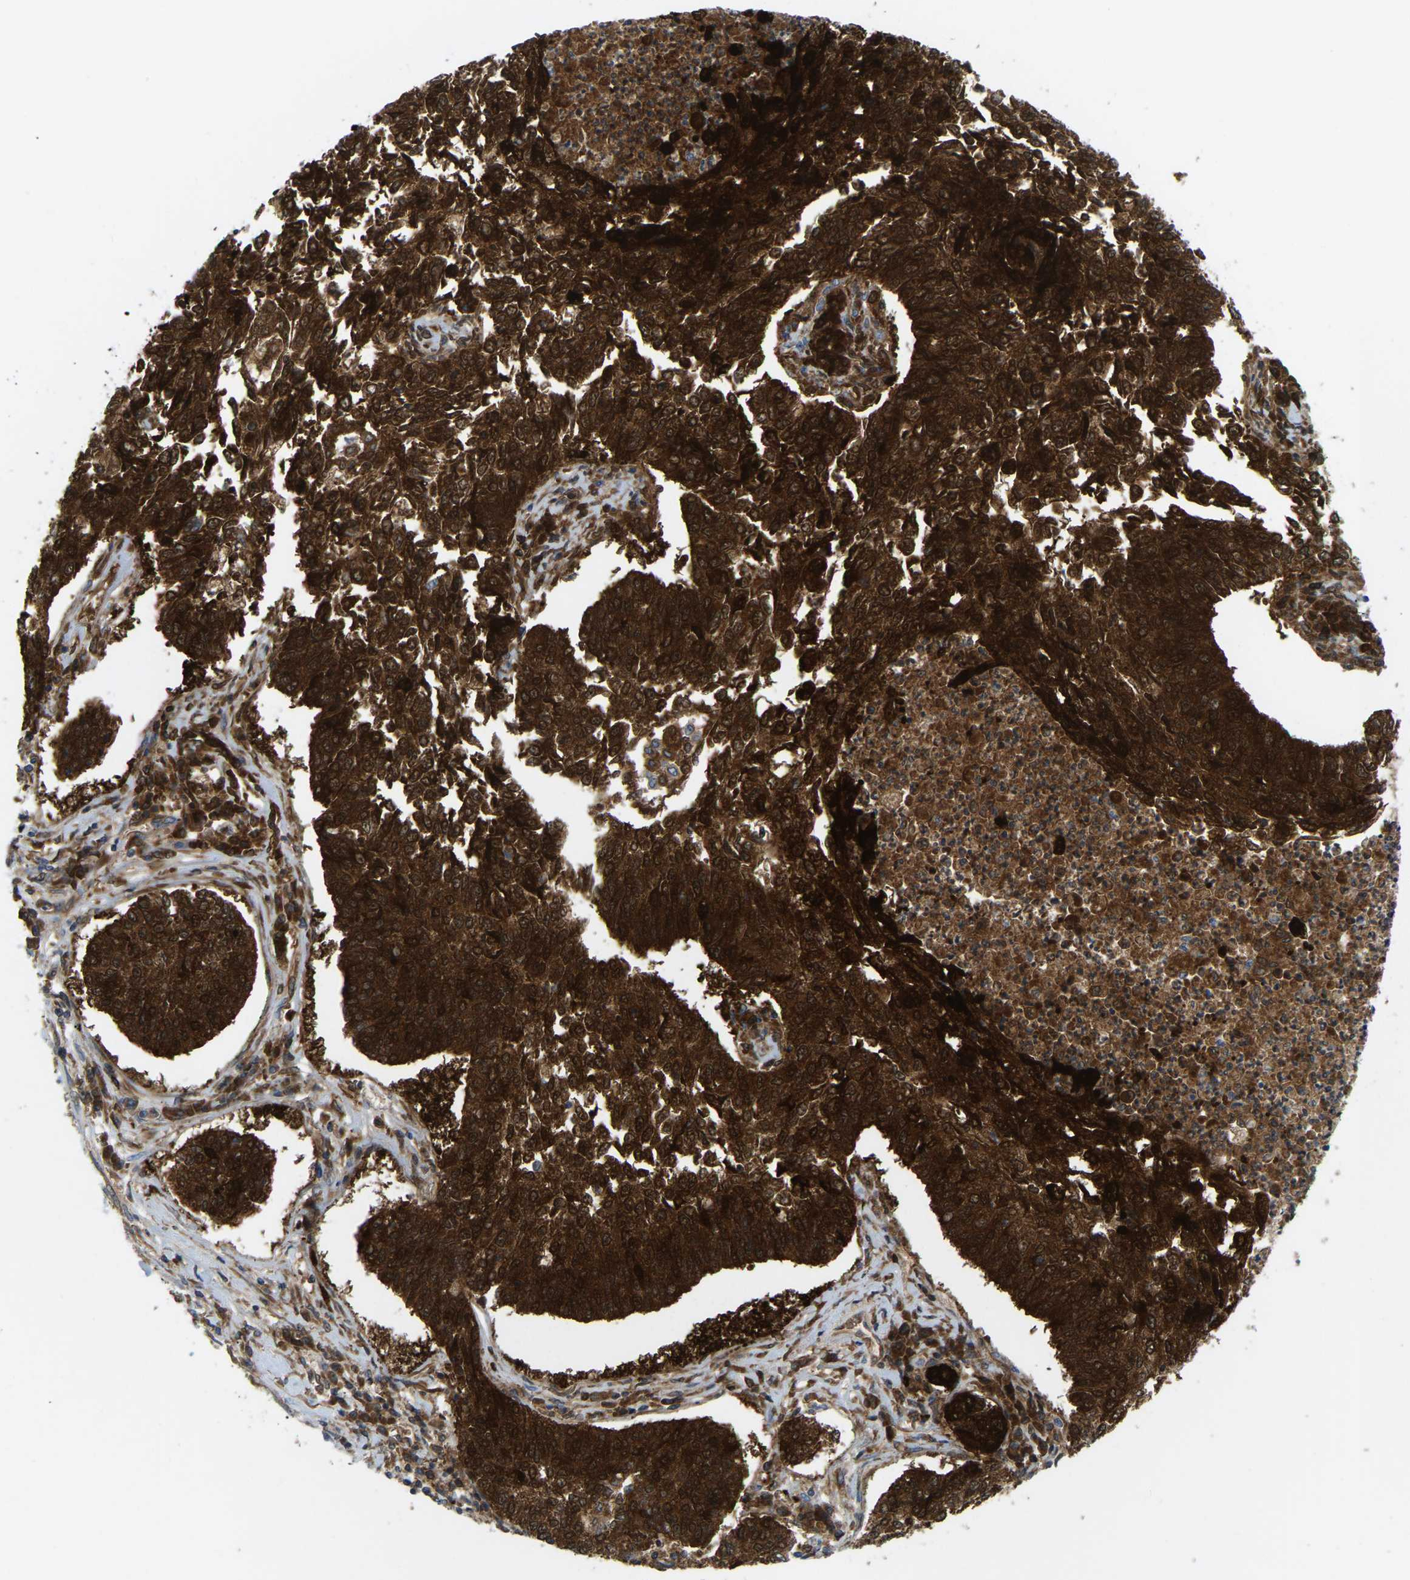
{"staining": {"intensity": "strong", "quantity": ">75%", "location": "cytoplasmic/membranous"}, "tissue": "lung cancer", "cell_type": "Tumor cells", "image_type": "cancer", "snomed": [{"axis": "morphology", "description": "Normal tissue, NOS"}, {"axis": "morphology", "description": "Squamous cell carcinoma, NOS"}, {"axis": "topography", "description": "Cartilage tissue"}, {"axis": "topography", "description": "Bronchus"}, {"axis": "topography", "description": "Lung"}], "caption": "Immunohistochemistry (IHC) staining of squamous cell carcinoma (lung), which displays high levels of strong cytoplasmic/membranous expression in approximately >75% of tumor cells indicating strong cytoplasmic/membranous protein positivity. The staining was performed using DAB (3,3'-diaminobenzidine) (brown) for protein detection and nuclei were counterstained in hematoxylin (blue).", "gene": "SERPINB5", "patient": {"sex": "female", "age": 49}}